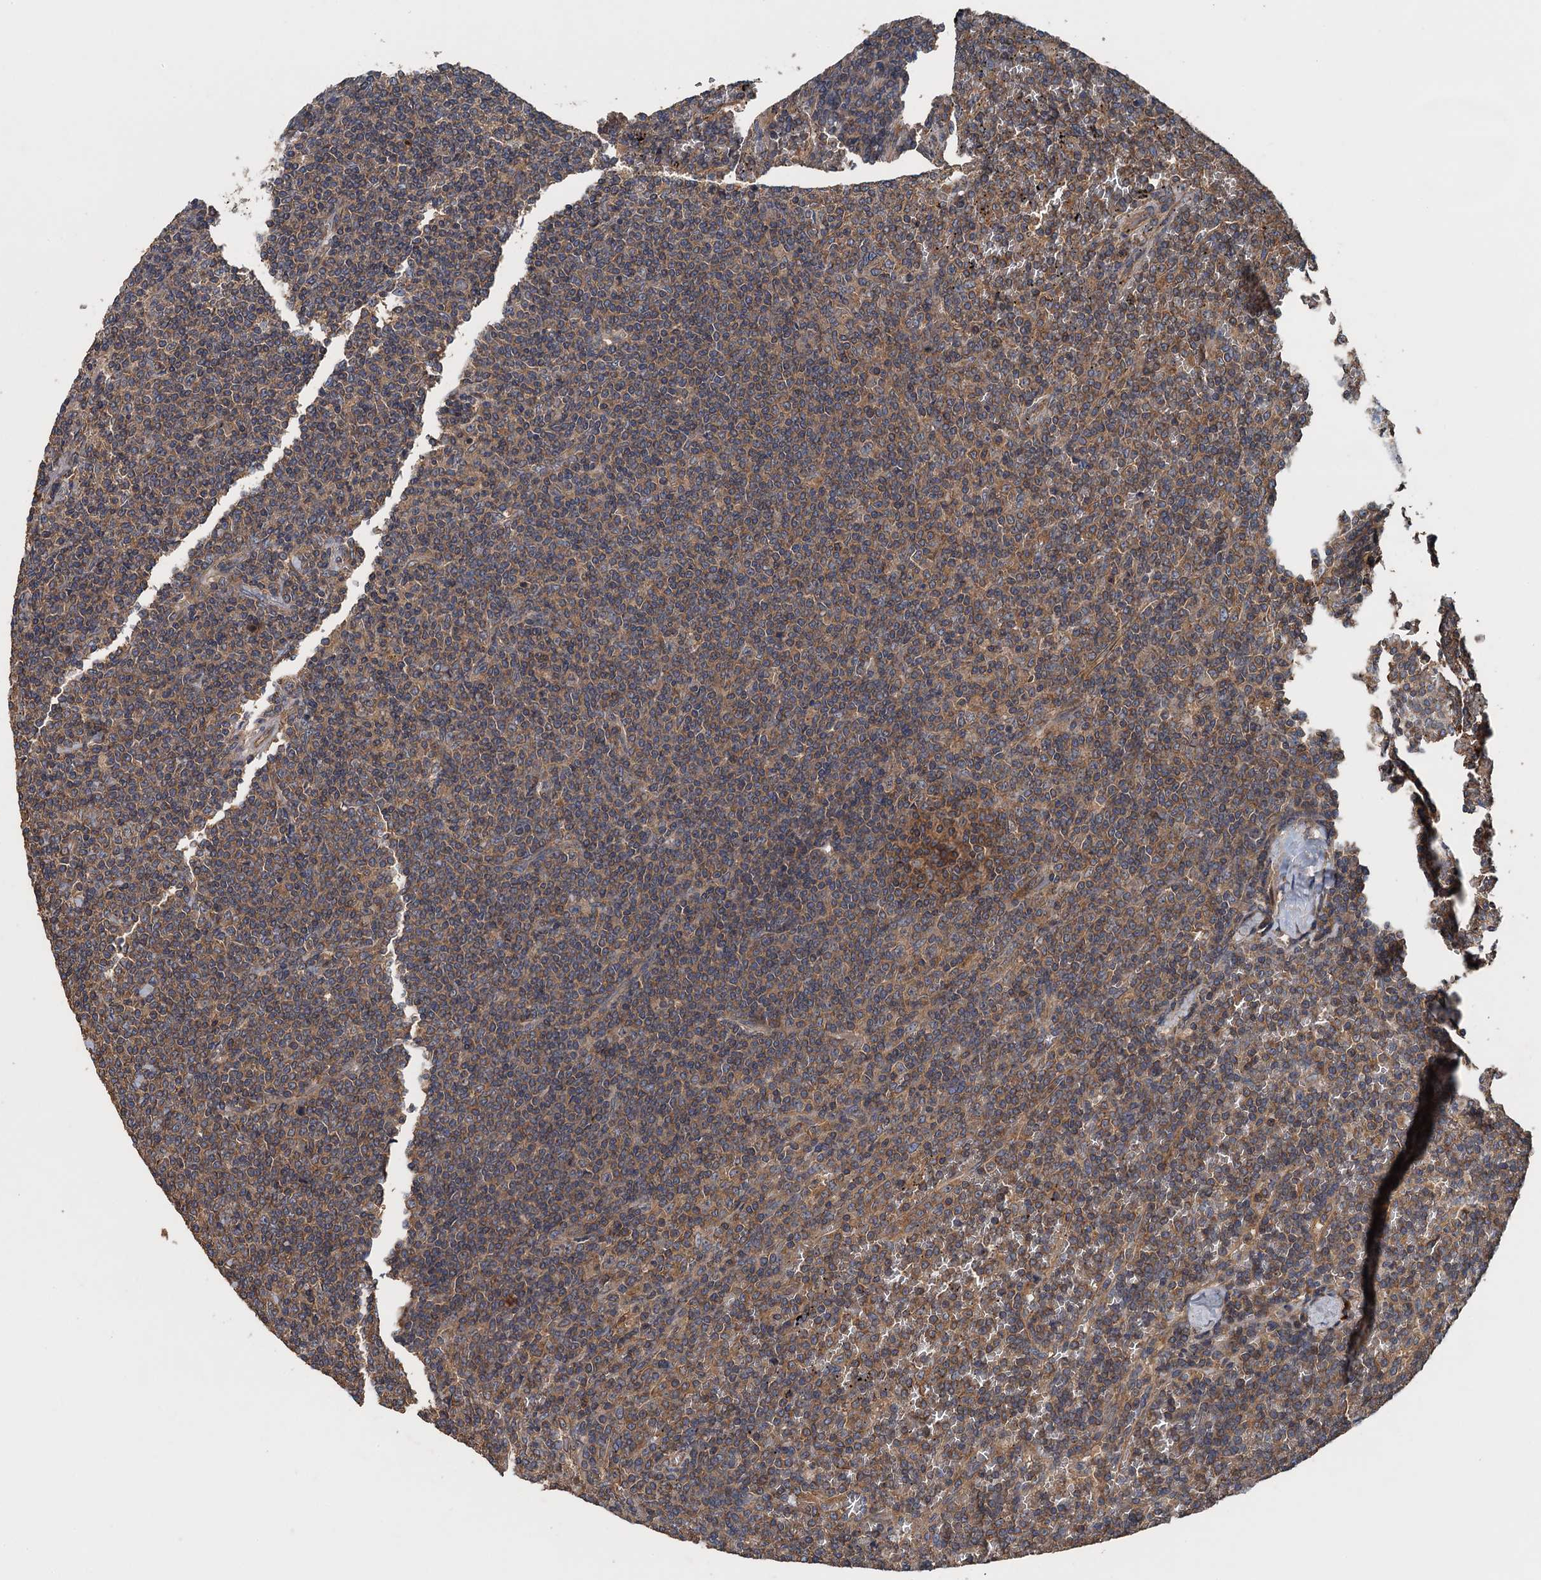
{"staining": {"intensity": "weak", "quantity": ">75%", "location": "cytoplasmic/membranous"}, "tissue": "lymphoma", "cell_type": "Tumor cells", "image_type": "cancer", "snomed": [{"axis": "morphology", "description": "Malignant lymphoma, non-Hodgkin's type, Low grade"}, {"axis": "topography", "description": "Spleen"}], "caption": "A histopathology image of human lymphoma stained for a protein reveals weak cytoplasmic/membranous brown staining in tumor cells.", "gene": "BORCS5", "patient": {"sex": "female", "age": 19}}